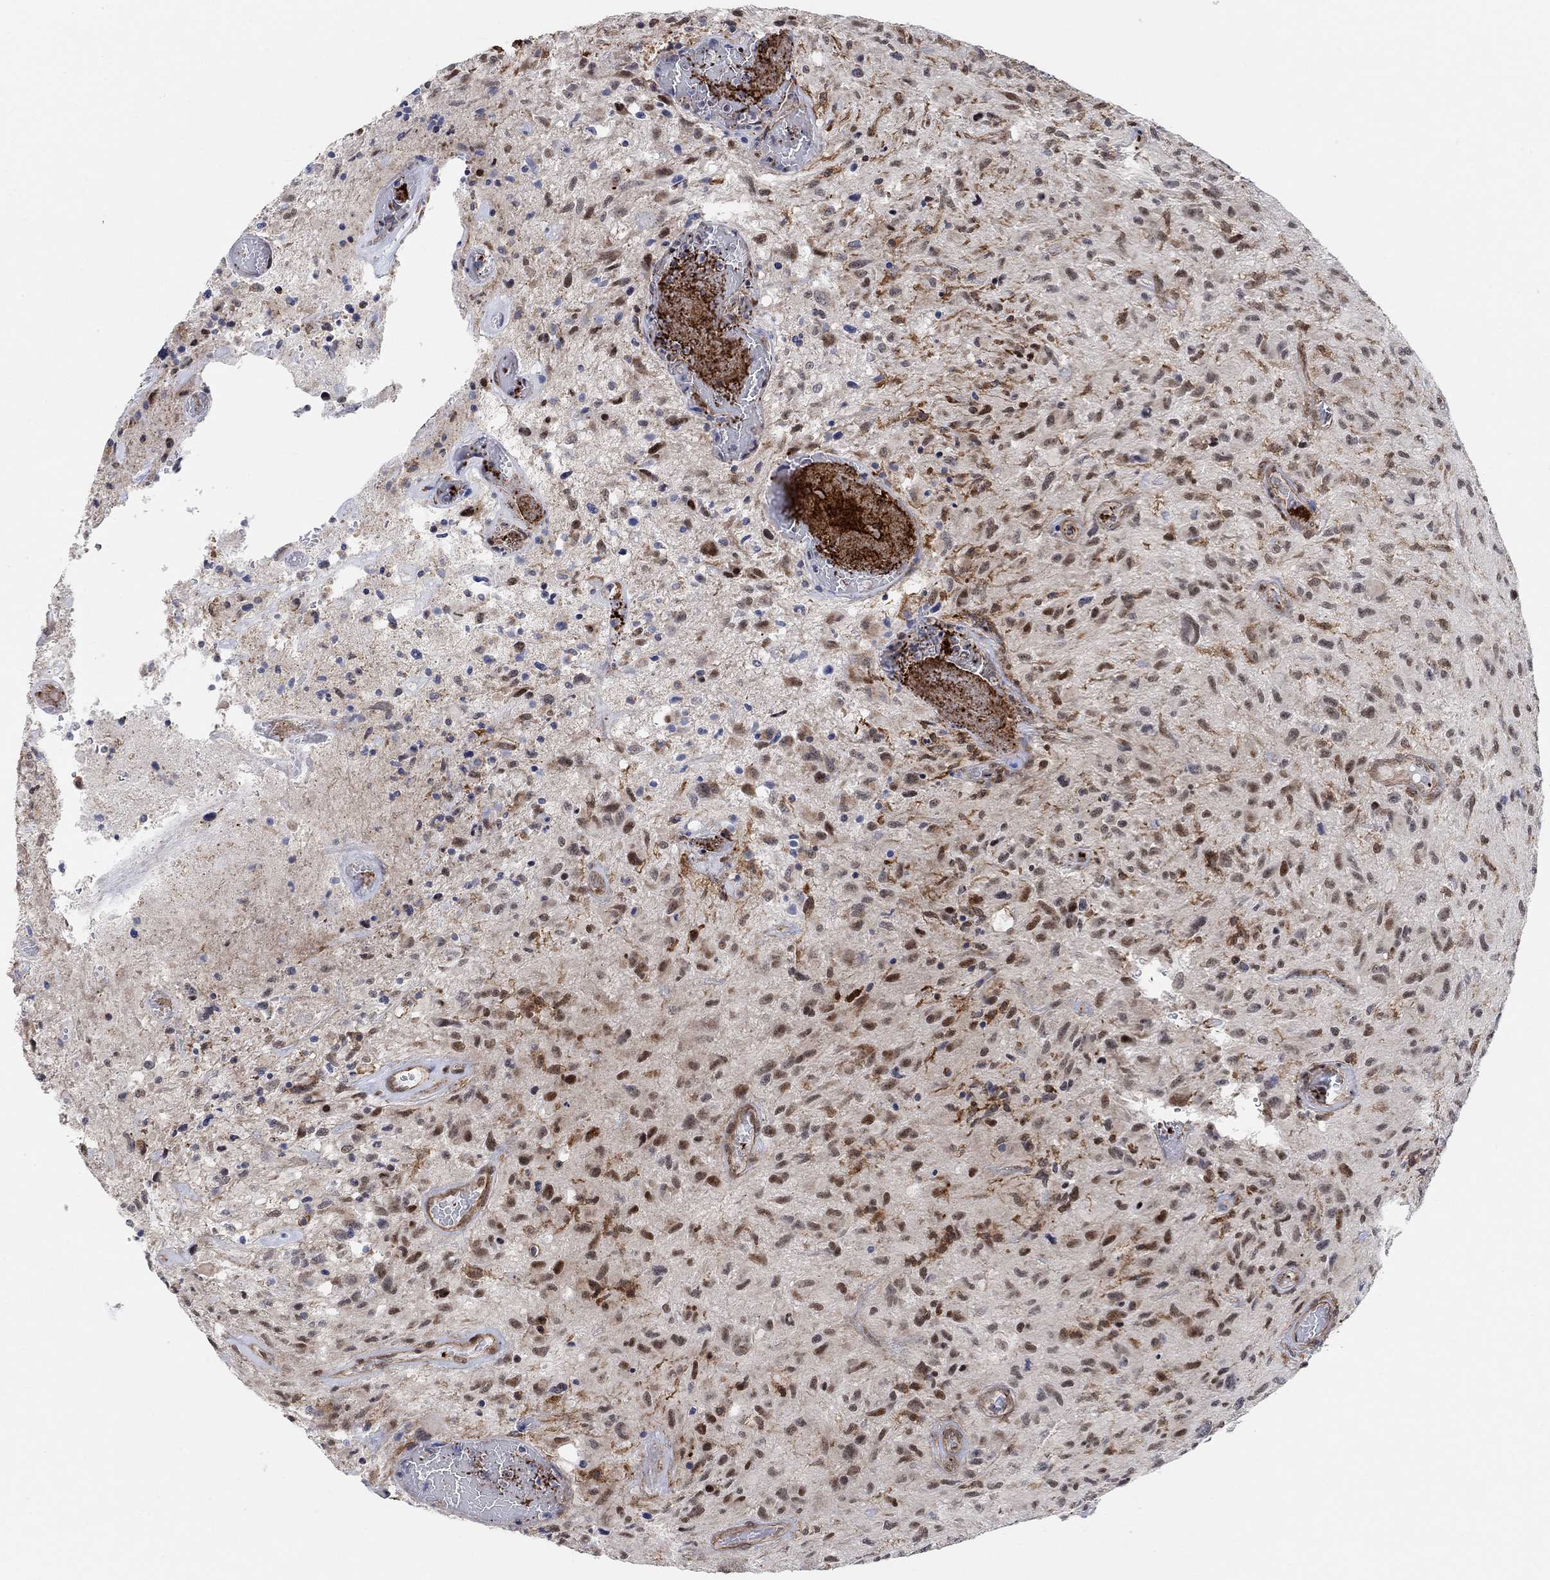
{"staining": {"intensity": "strong", "quantity": "<25%", "location": "cytoplasmic/membranous"}, "tissue": "glioma", "cell_type": "Tumor cells", "image_type": "cancer", "snomed": [{"axis": "morphology", "description": "Glioma, malignant, NOS"}, {"axis": "morphology", "description": "Glioma, malignant, High grade"}, {"axis": "topography", "description": "Brain"}], "caption": "Protein expression analysis of malignant glioma (high-grade) demonstrates strong cytoplasmic/membranous staining in about <25% of tumor cells. (Brightfield microscopy of DAB IHC at high magnification).", "gene": "PWWP2B", "patient": {"sex": "female", "age": 71}}